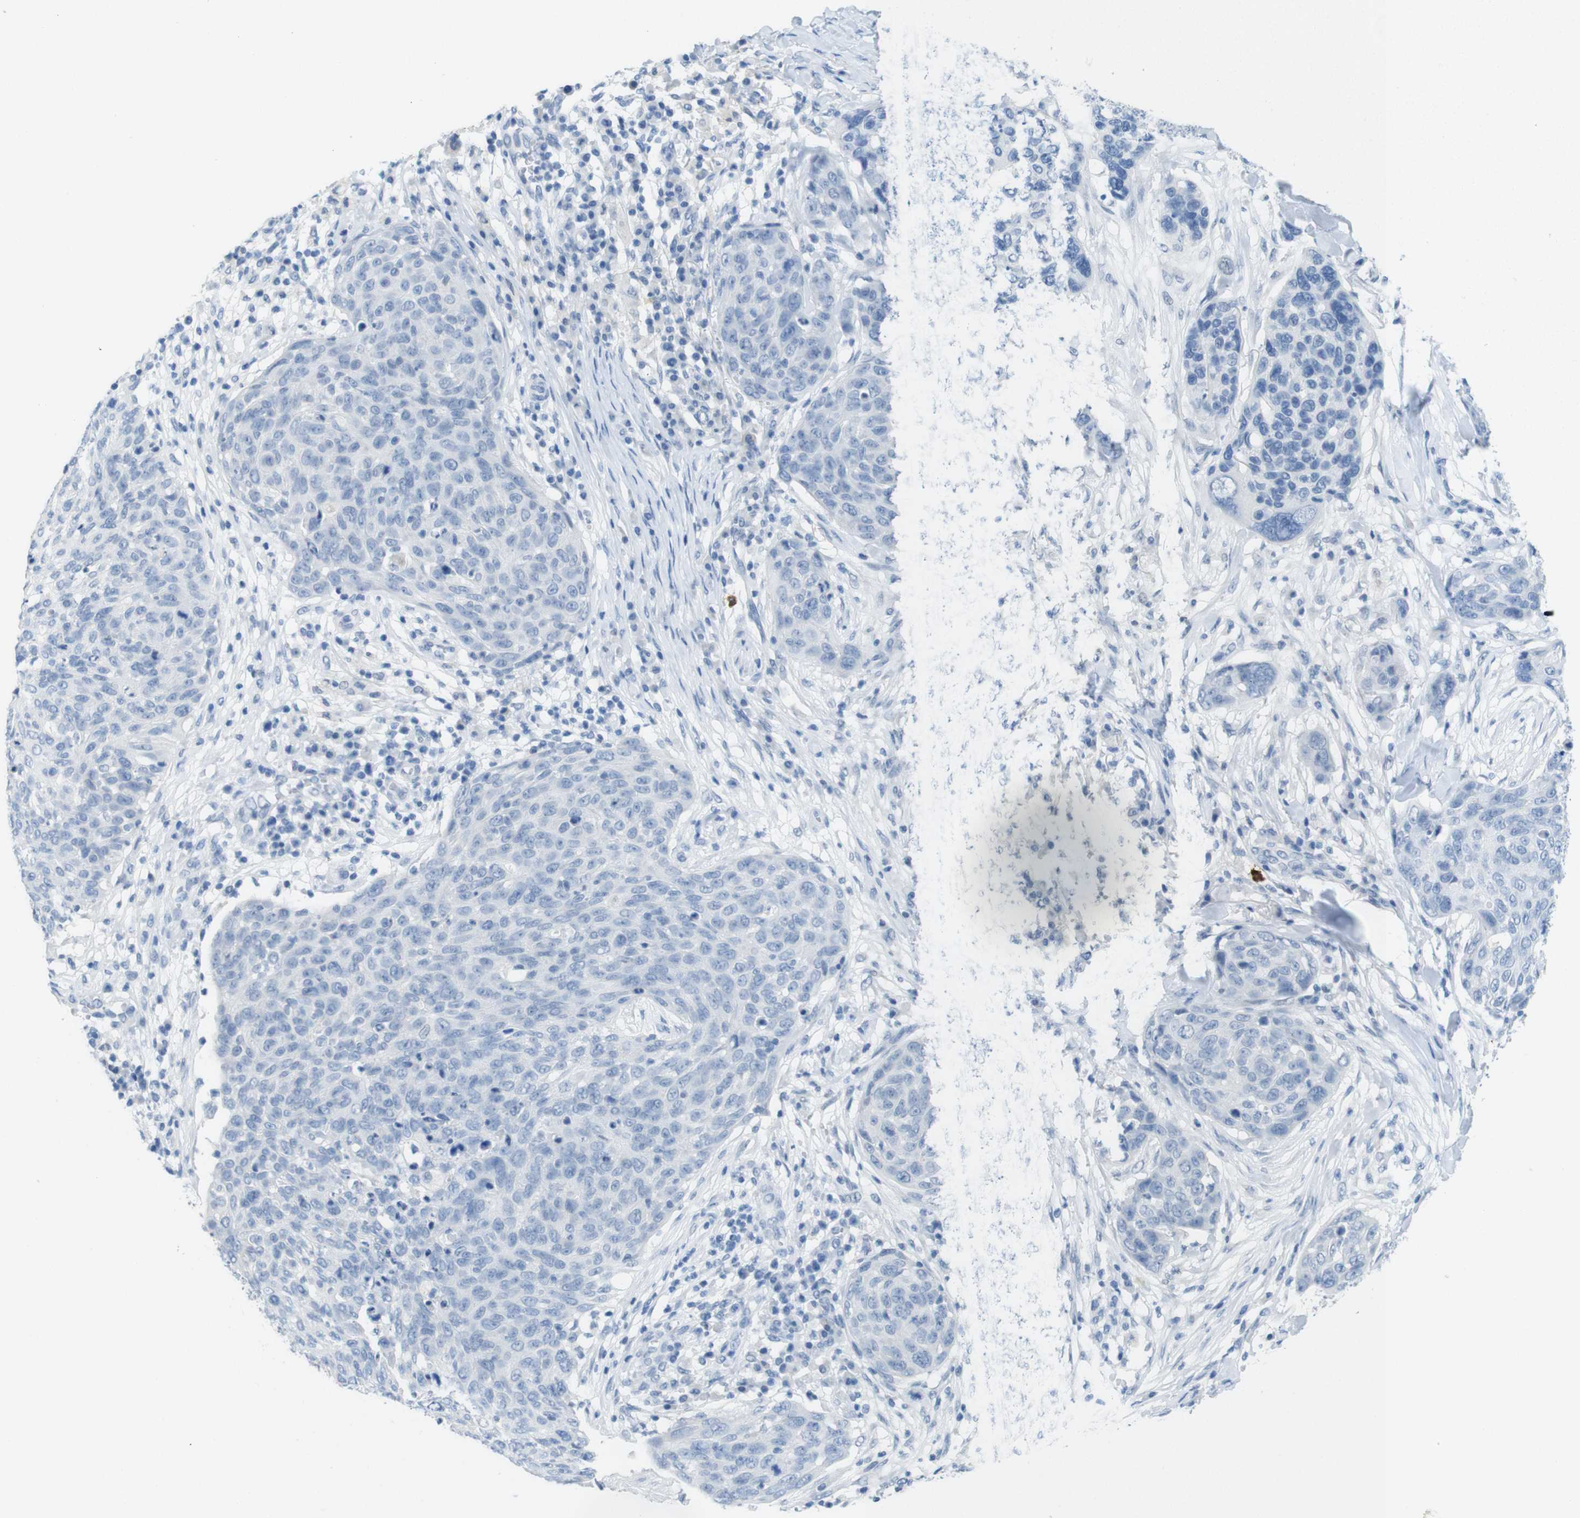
{"staining": {"intensity": "negative", "quantity": "none", "location": "none"}, "tissue": "skin cancer", "cell_type": "Tumor cells", "image_type": "cancer", "snomed": [{"axis": "morphology", "description": "Squamous cell carcinoma in situ, NOS"}, {"axis": "morphology", "description": "Squamous cell carcinoma, NOS"}, {"axis": "topography", "description": "Skin"}], "caption": "The immunohistochemistry image has no significant staining in tumor cells of skin squamous cell carcinoma in situ tissue. Brightfield microscopy of immunohistochemistry (IHC) stained with DAB (3,3'-diaminobenzidine) (brown) and hematoxylin (blue), captured at high magnification.", "gene": "OPN1SW", "patient": {"sex": "male", "age": 93}}